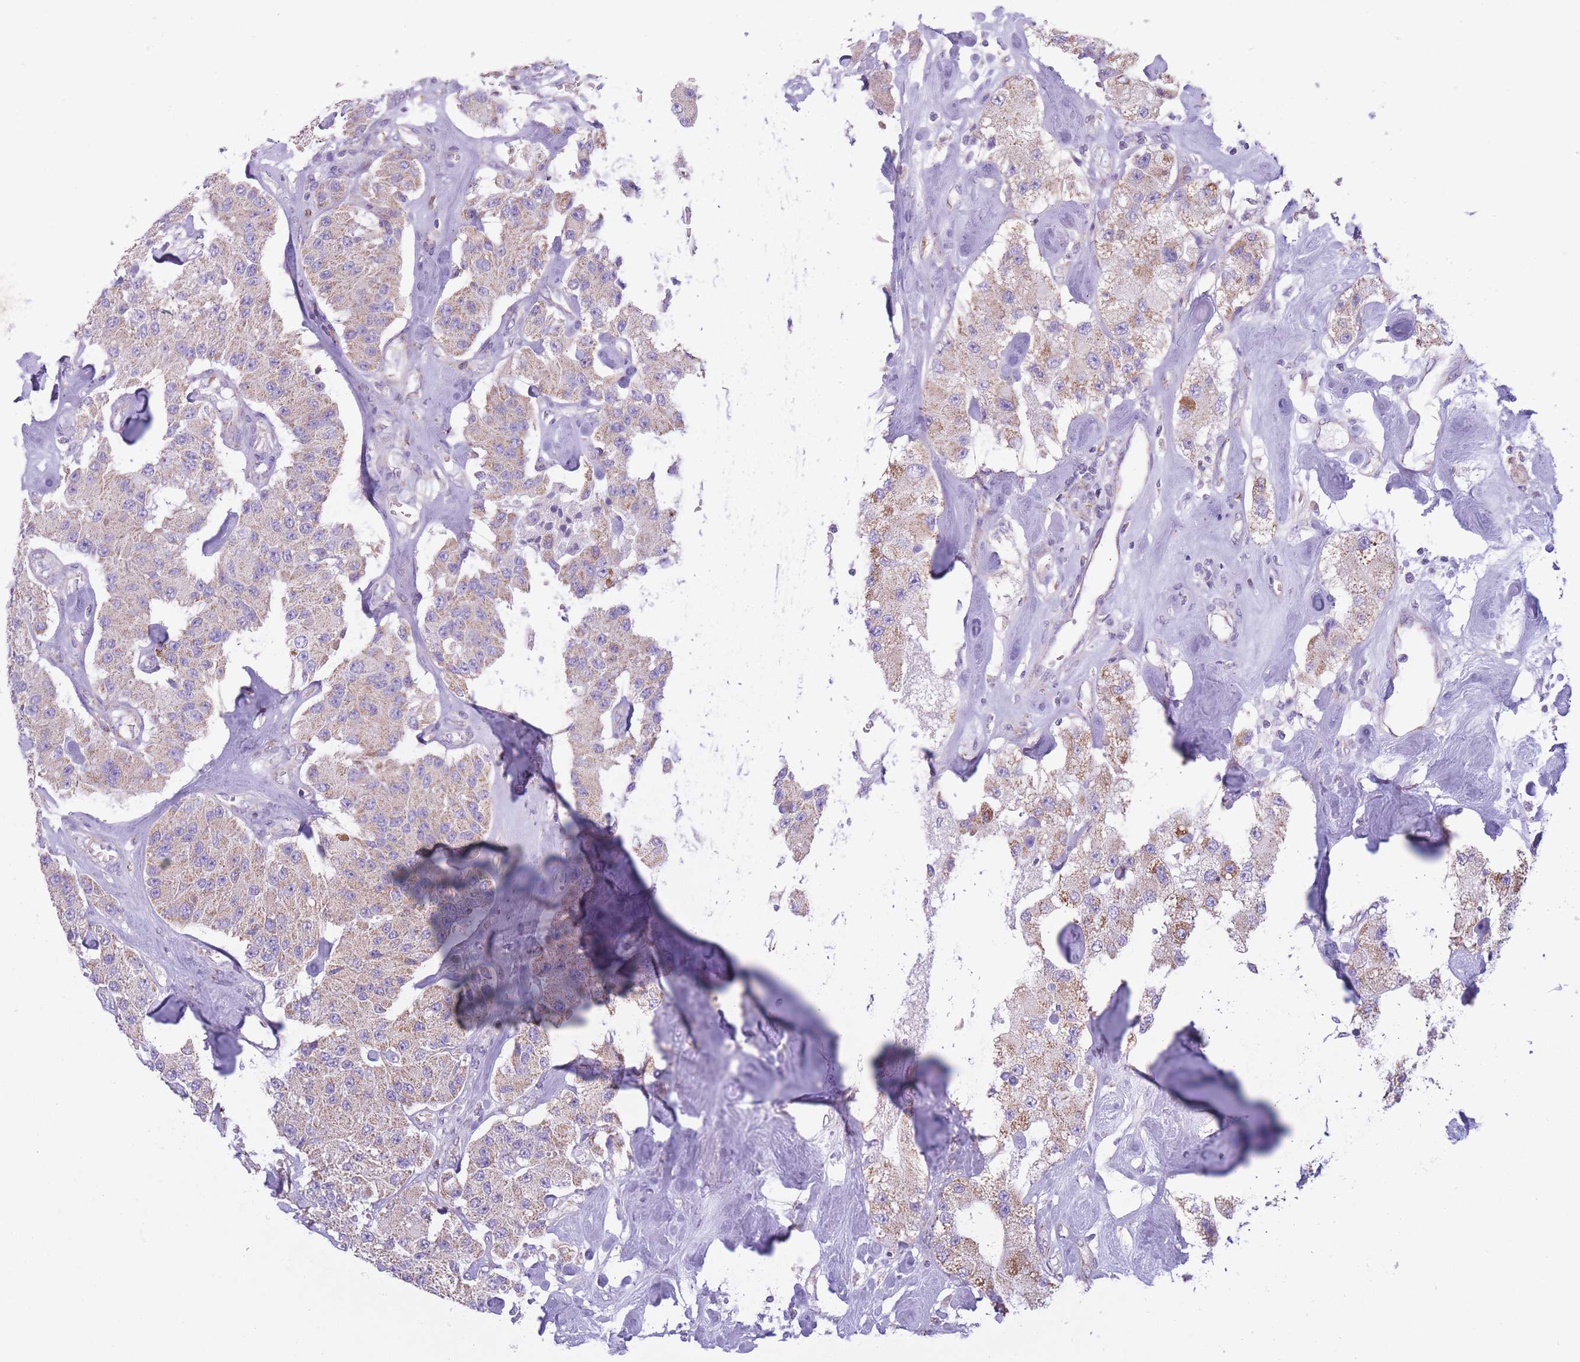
{"staining": {"intensity": "weak", "quantity": ">75%", "location": "cytoplasmic/membranous"}, "tissue": "carcinoid", "cell_type": "Tumor cells", "image_type": "cancer", "snomed": [{"axis": "morphology", "description": "Carcinoid, malignant, NOS"}, {"axis": "topography", "description": "Pancreas"}], "caption": "Human malignant carcinoid stained with a brown dye reveals weak cytoplasmic/membranous positive staining in about >75% of tumor cells.", "gene": "PDHA1", "patient": {"sex": "male", "age": 41}}